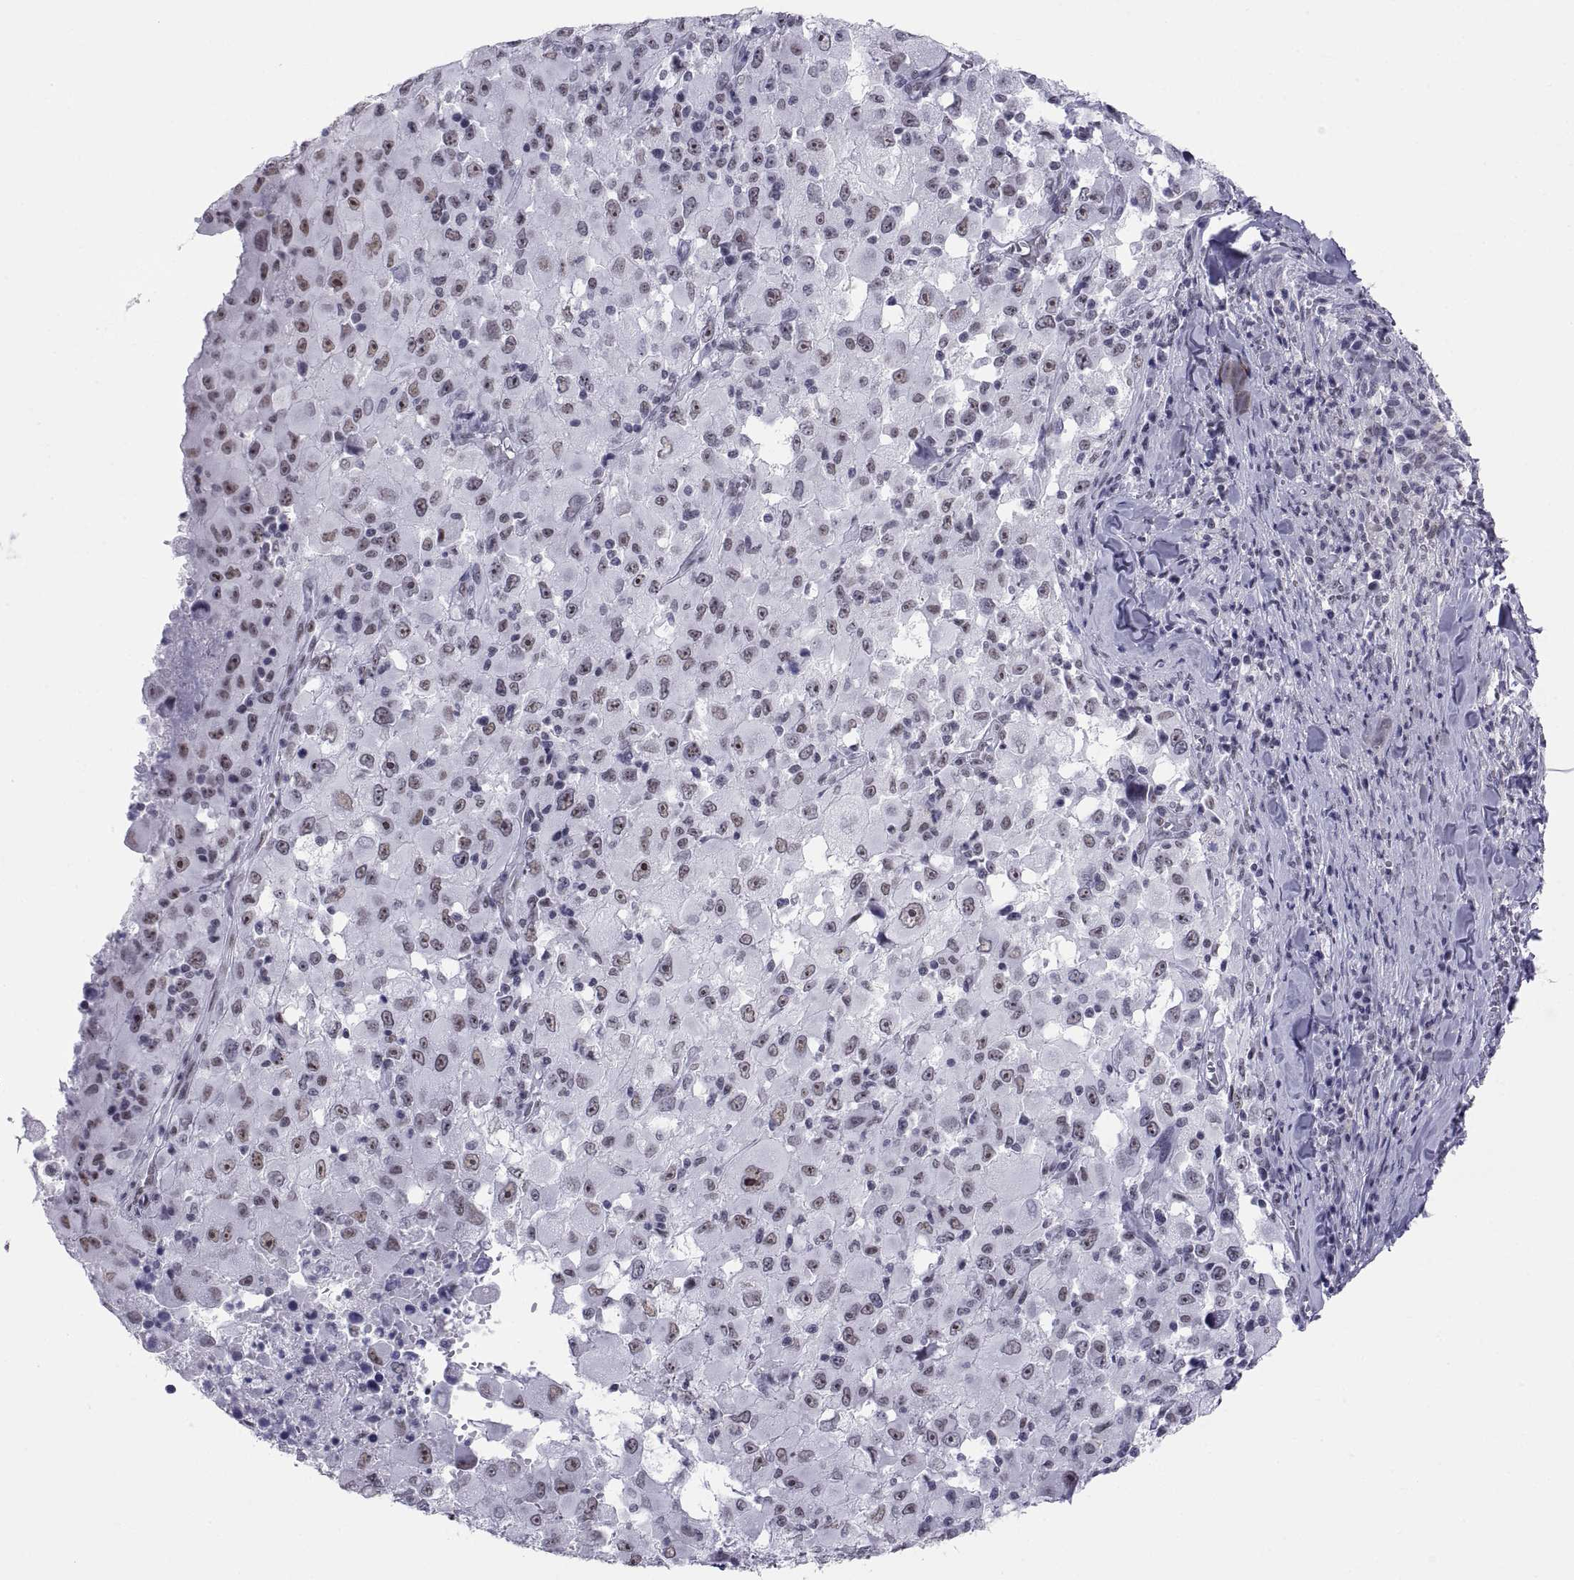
{"staining": {"intensity": "moderate", "quantity": "<25%", "location": "nuclear"}, "tissue": "melanoma", "cell_type": "Tumor cells", "image_type": "cancer", "snomed": [{"axis": "morphology", "description": "Malignant melanoma, Metastatic site"}, {"axis": "topography", "description": "Soft tissue"}], "caption": "Human melanoma stained with a protein marker demonstrates moderate staining in tumor cells.", "gene": "NEUROD6", "patient": {"sex": "male", "age": 50}}